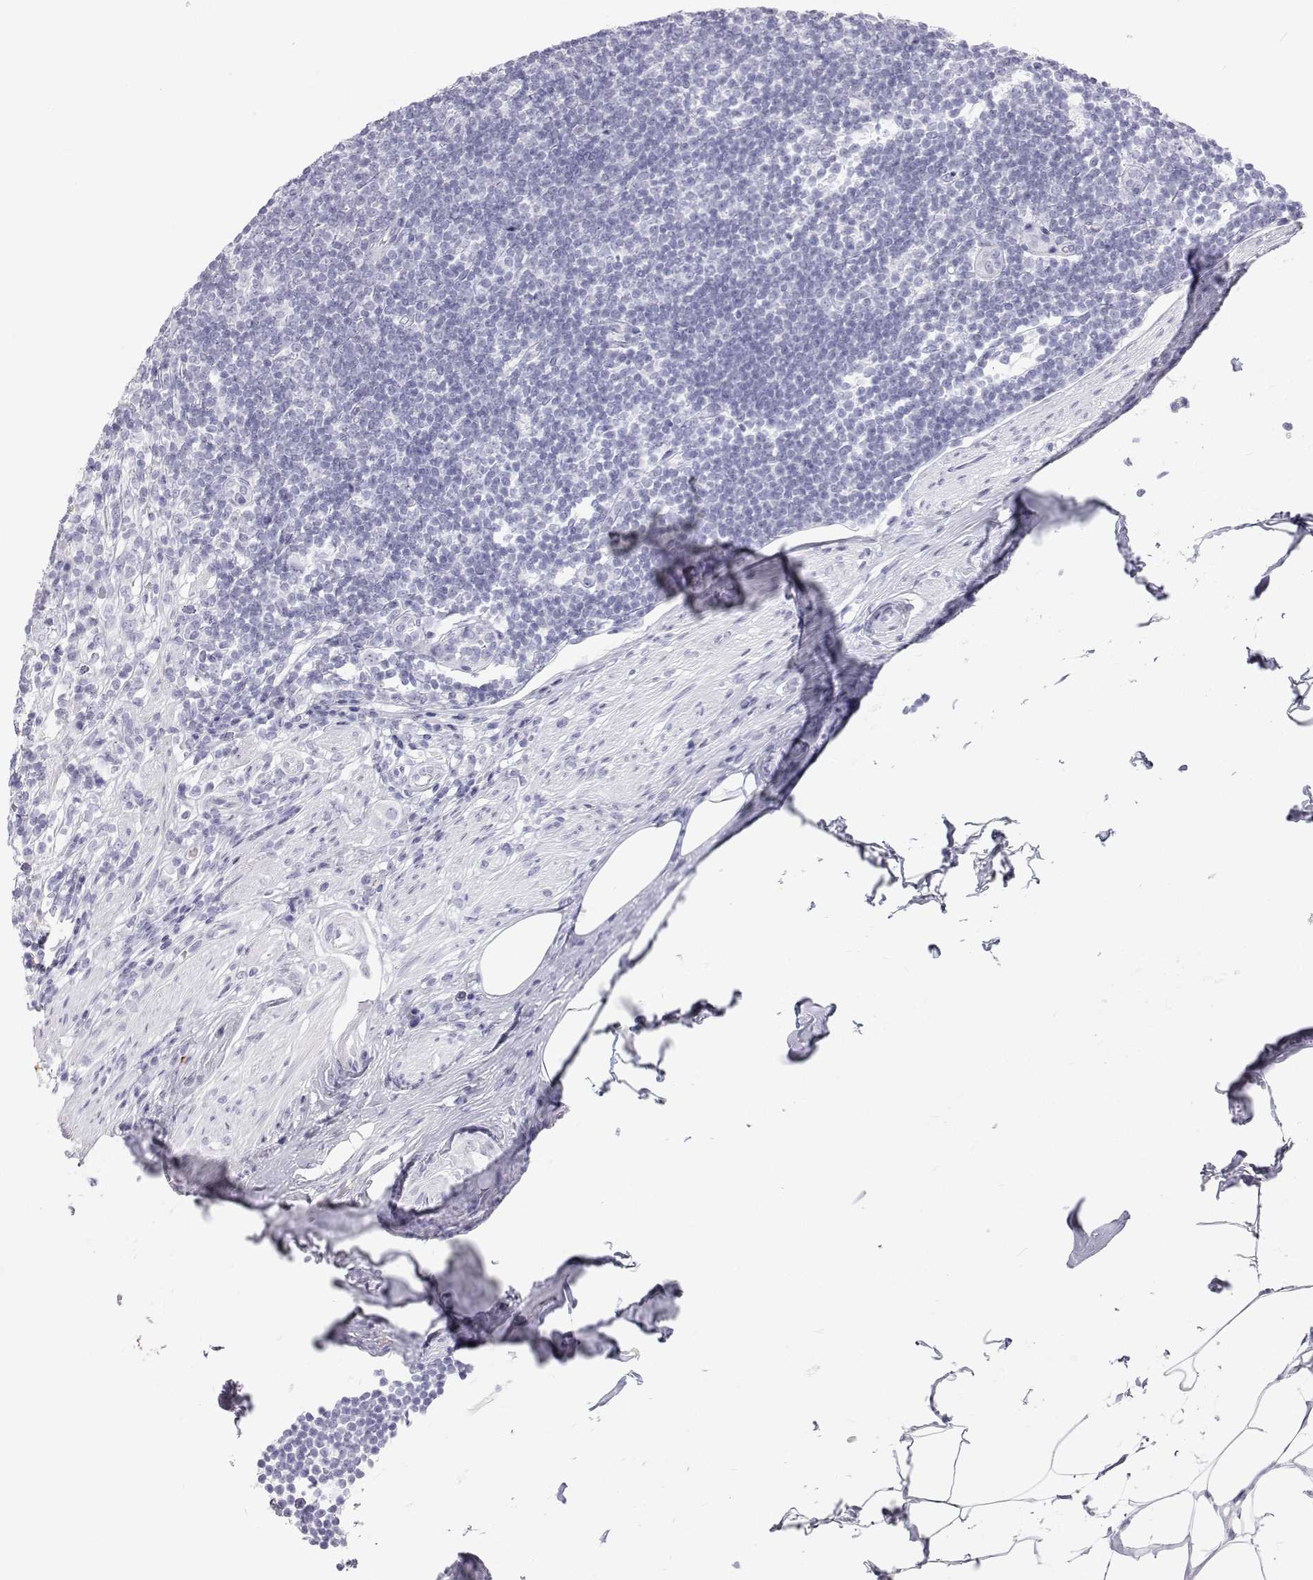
{"staining": {"intensity": "negative", "quantity": "none", "location": "none"}, "tissue": "appendix", "cell_type": "Glandular cells", "image_type": "normal", "snomed": [{"axis": "morphology", "description": "Normal tissue, NOS"}, {"axis": "topography", "description": "Appendix"}], "caption": "Immunohistochemical staining of normal human appendix exhibits no significant staining in glandular cells.", "gene": "SFTPB", "patient": {"sex": "female", "age": 56}}